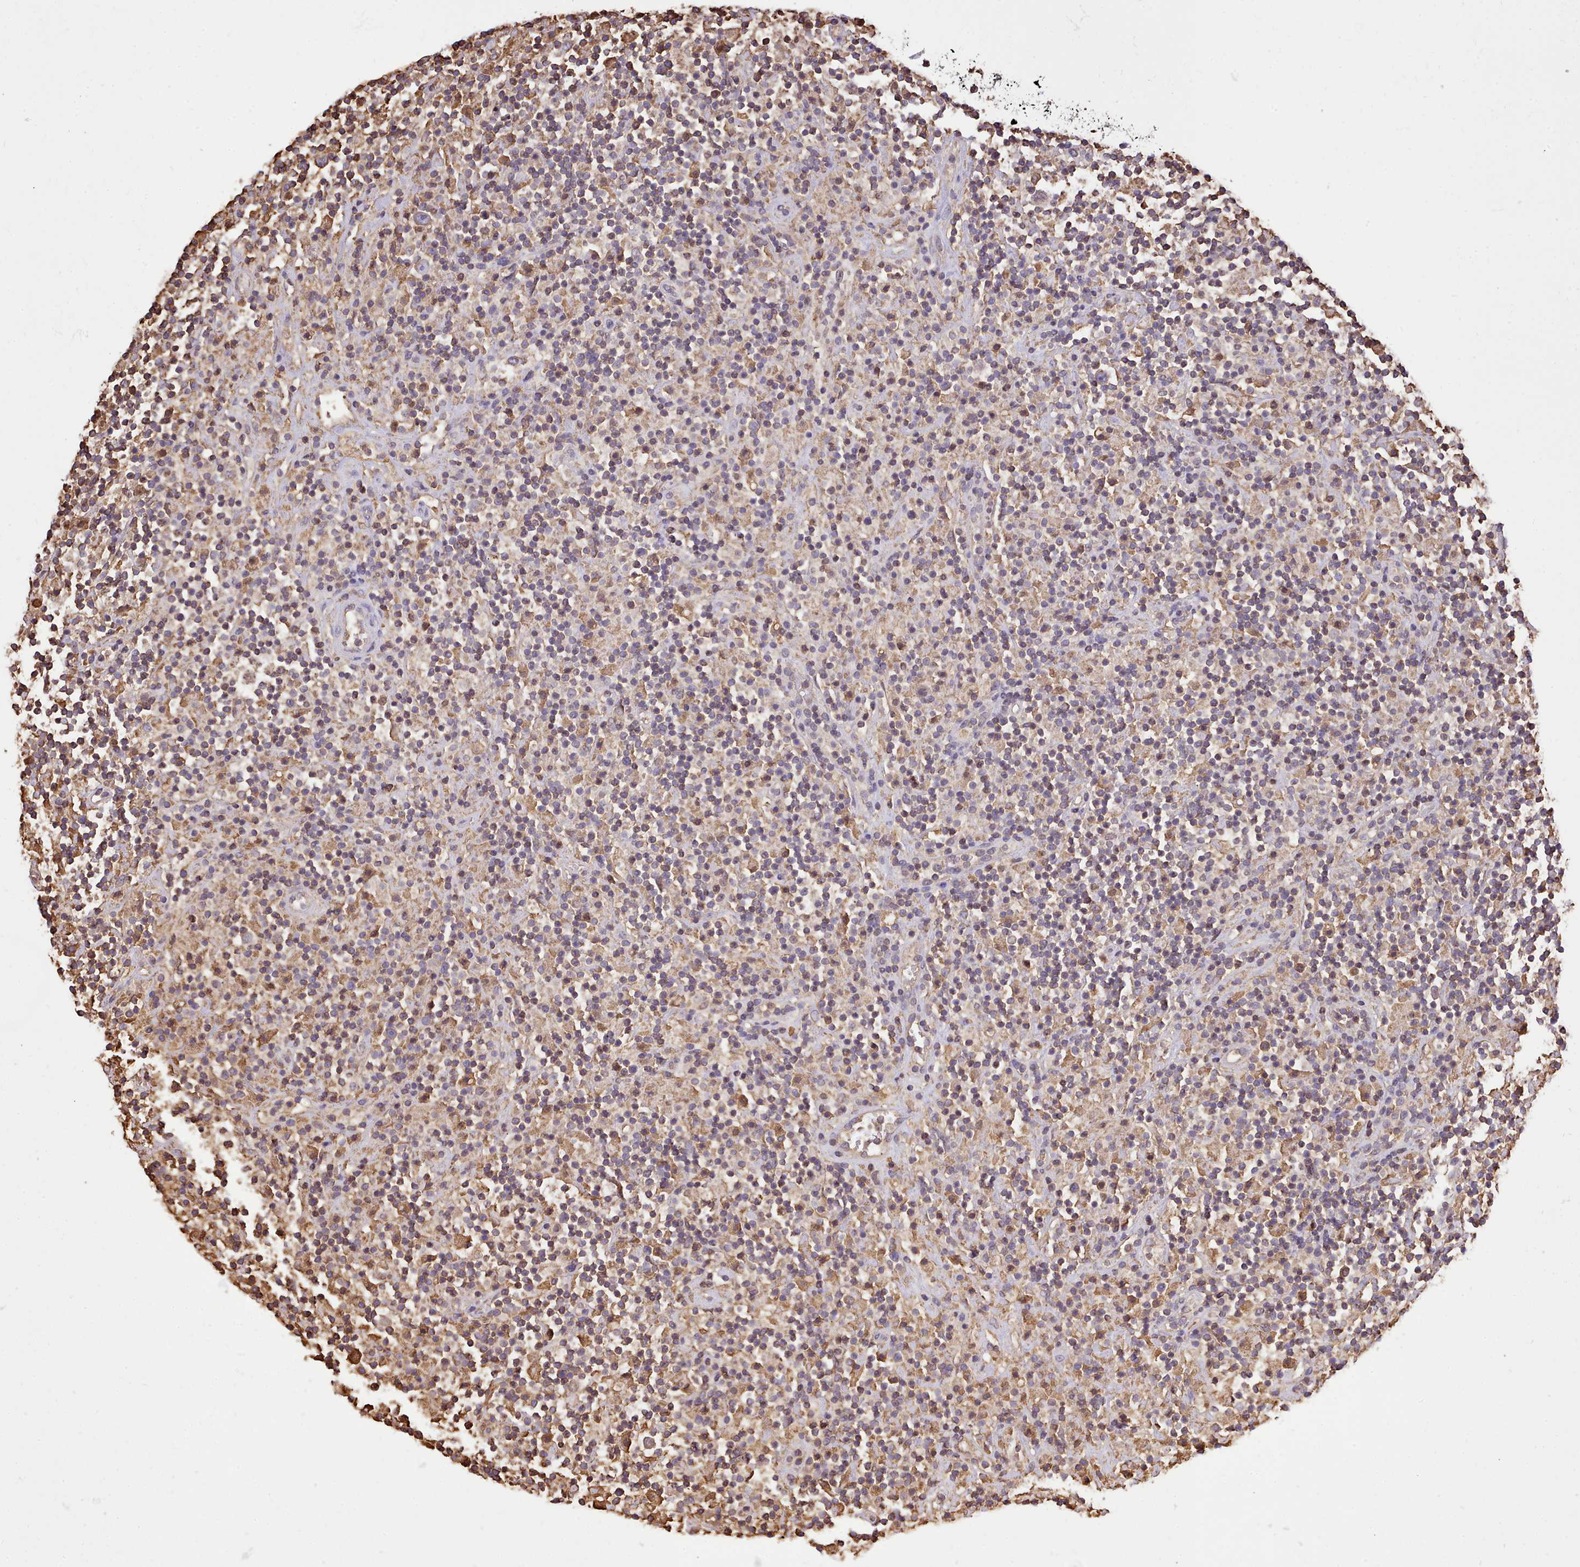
{"staining": {"intensity": "moderate", "quantity": "<25%", "location": "cytoplasmic/membranous"}, "tissue": "lymphoma", "cell_type": "Tumor cells", "image_type": "cancer", "snomed": [{"axis": "morphology", "description": "Hodgkin's disease, NOS"}, {"axis": "topography", "description": "Lymph node"}], "caption": "Lymphoma tissue displays moderate cytoplasmic/membranous expression in about <25% of tumor cells", "gene": "CAPZA1", "patient": {"sex": "male", "age": 70}}